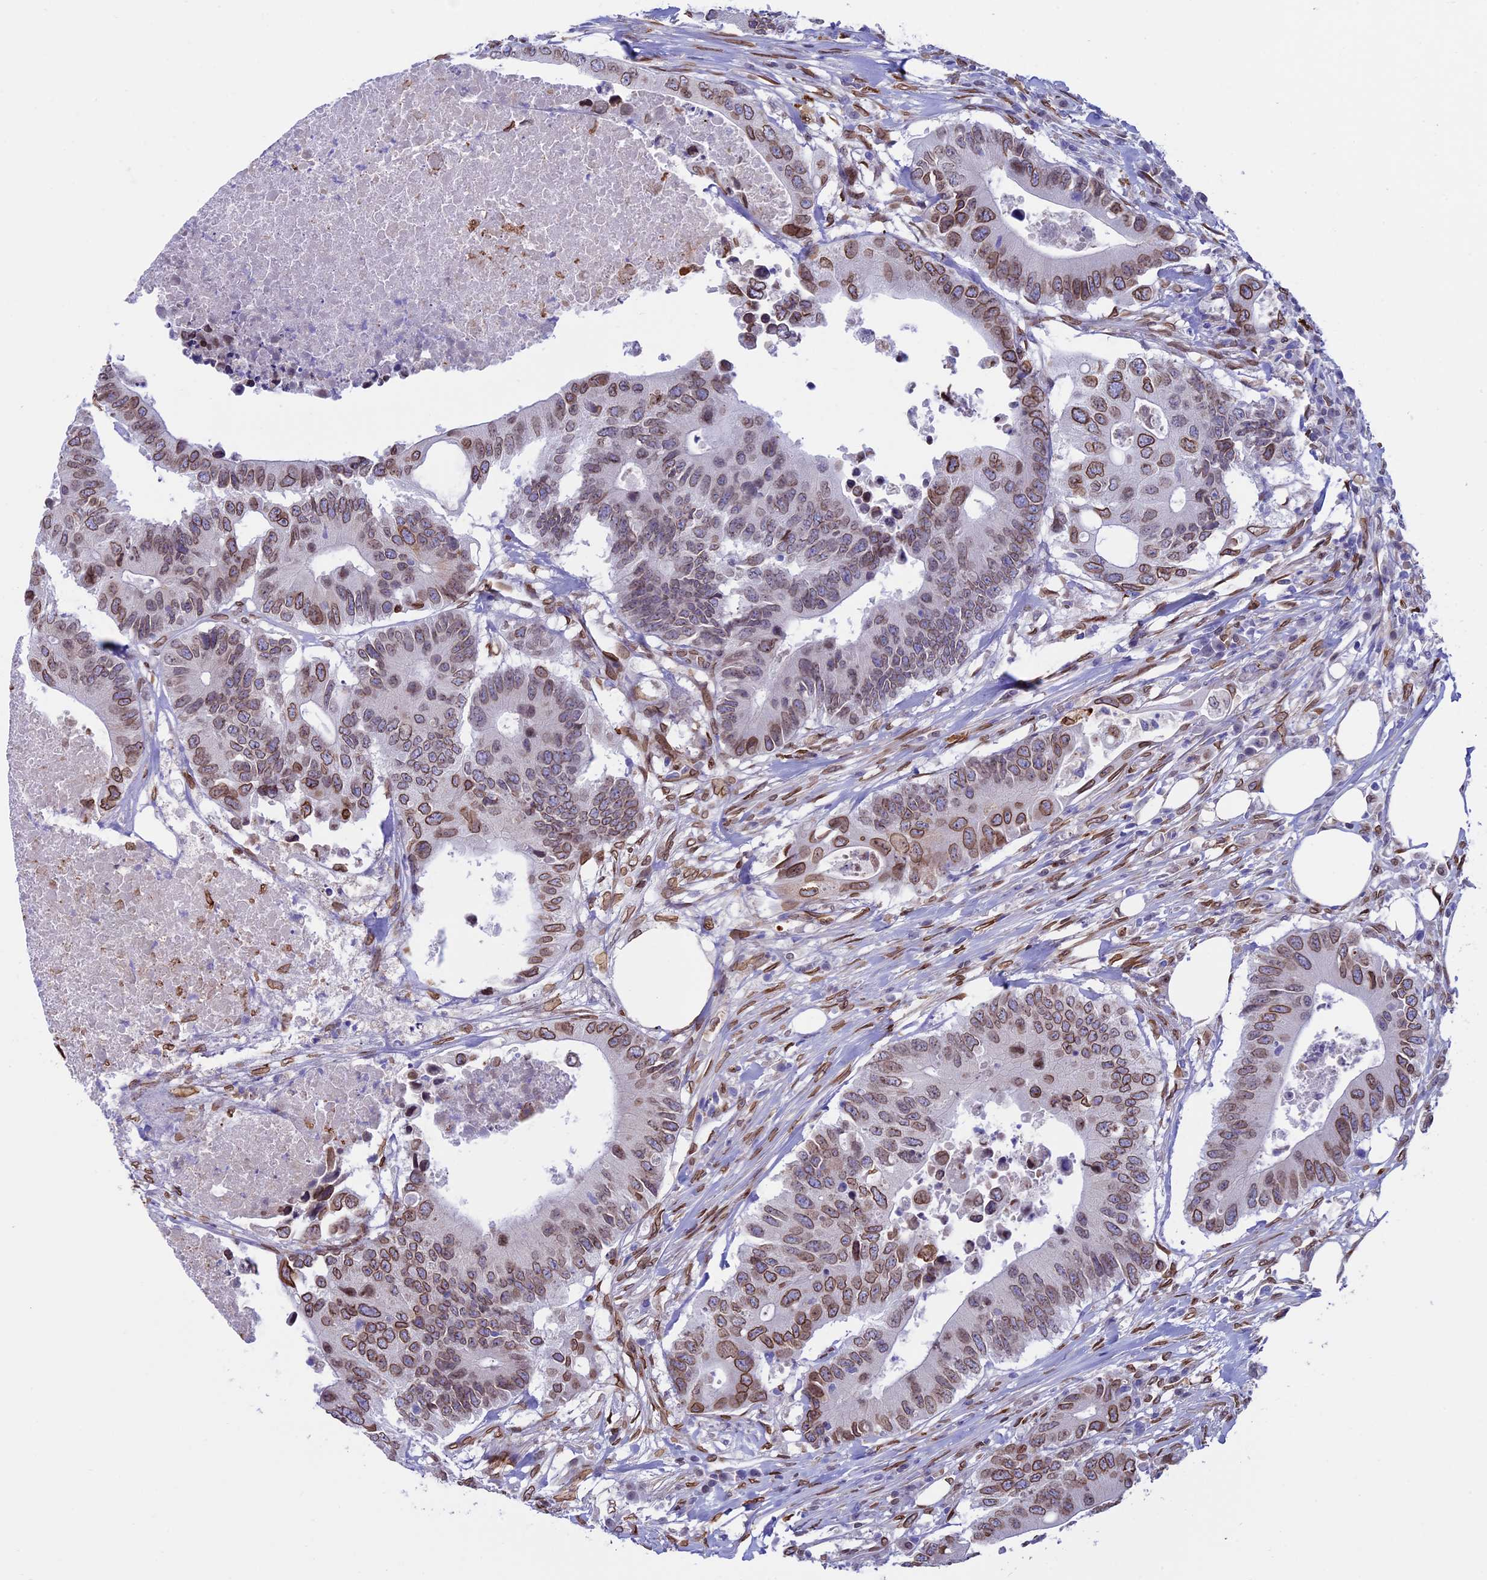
{"staining": {"intensity": "moderate", "quantity": ">75%", "location": "cytoplasmic/membranous,nuclear"}, "tissue": "colorectal cancer", "cell_type": "Tumor cells", "image_type": "cancer", "snomed": [{"axis": "morphology", "description": "Adenocarcinoma, NOS"}, {"axis": "topography", "description": "Colon"}], "caption": "DAB (3,3'-diaminobenzidine) immunohistochemical staining of human adenocarcinoma (colorectal) displays moderate cytoplasmic/membranous and nuclear protein positivity in about >75% of tumor cells.", "gene": "TMPRSS7", "patient": {"sex": "male", "age": 71}}